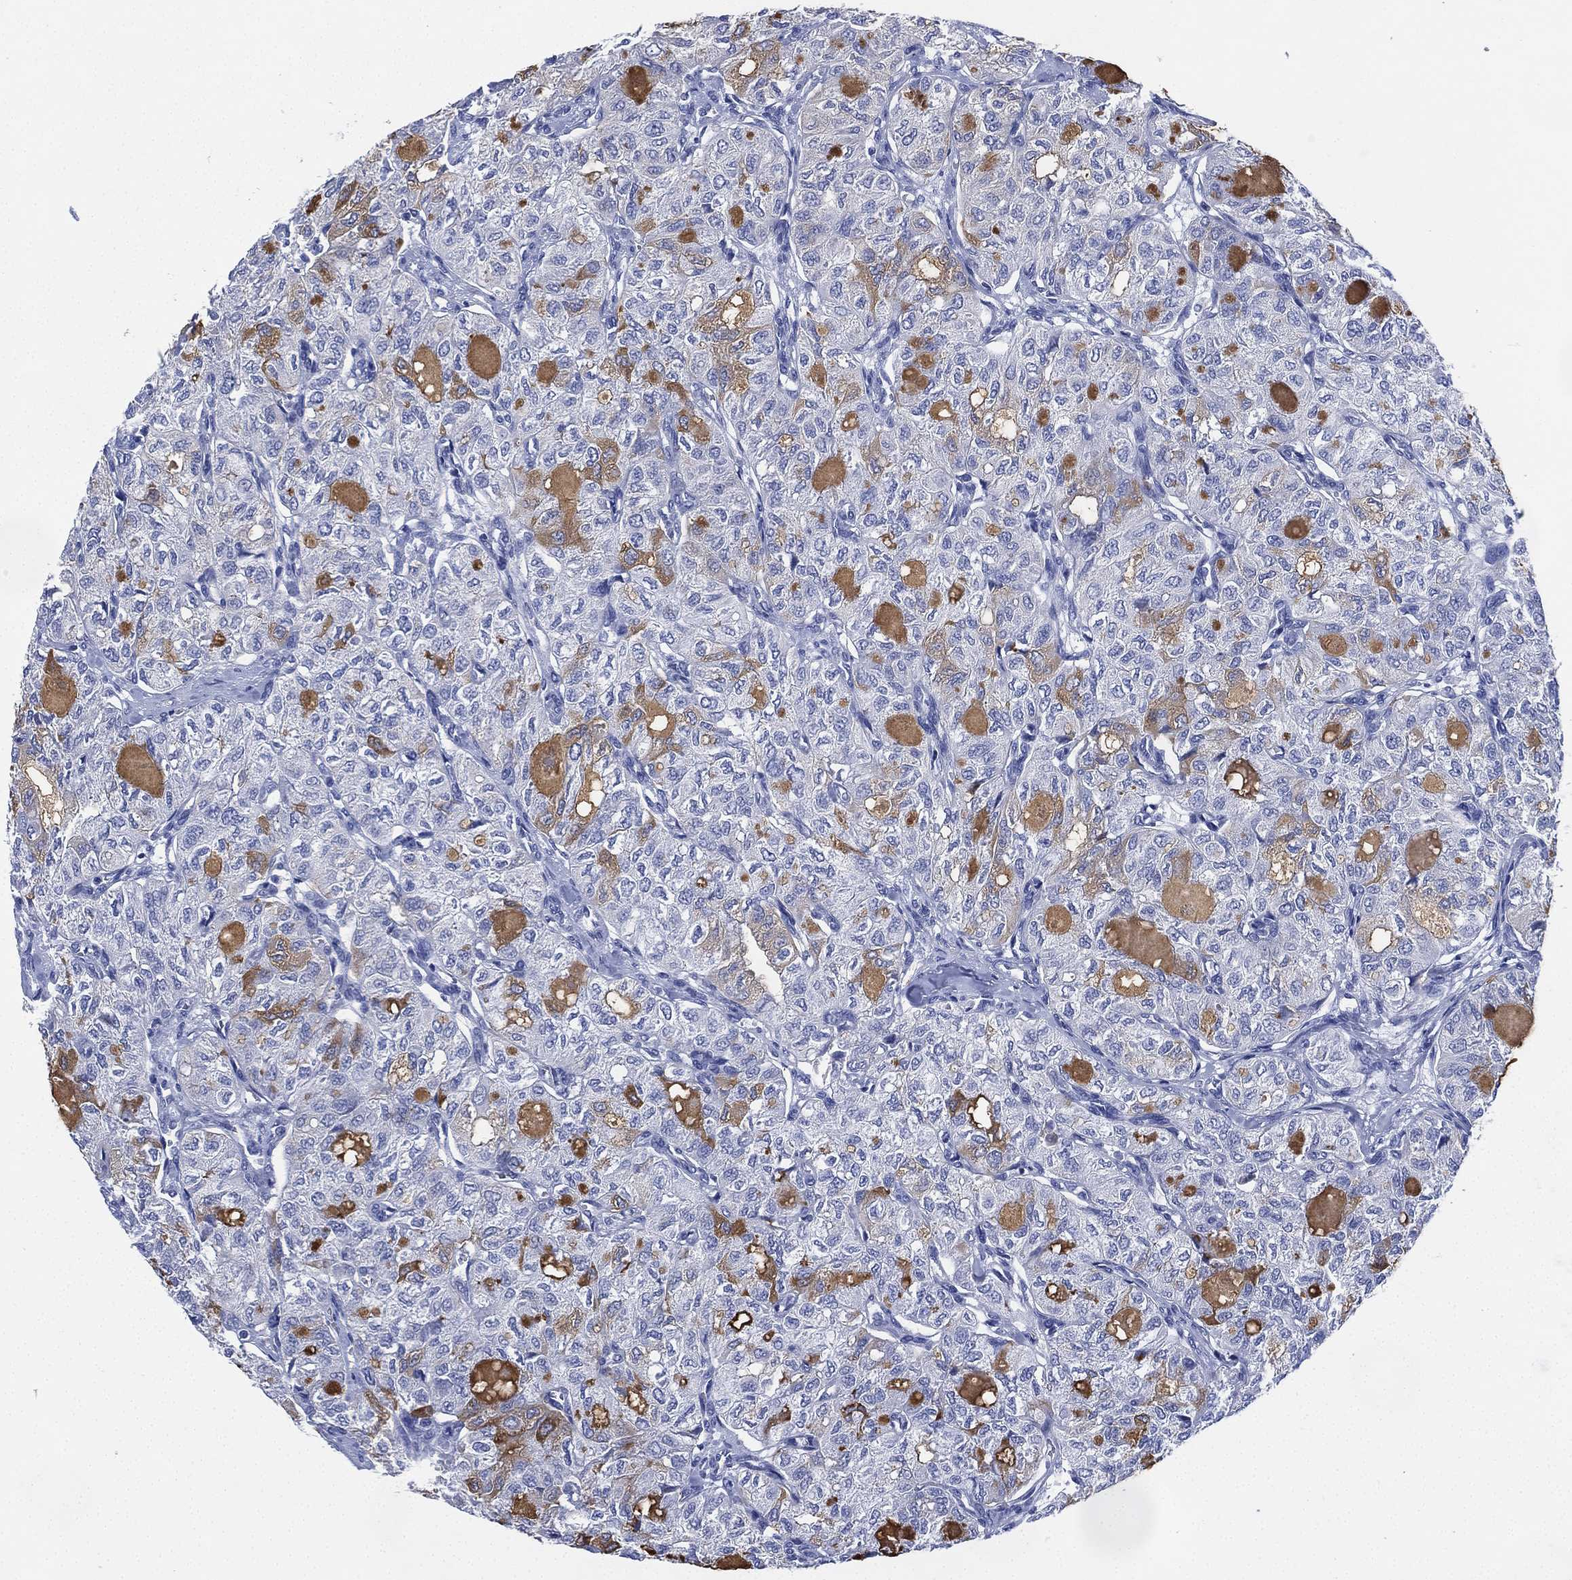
{"staining": {"intensity": "negative", "quantity": "none", "location": "none"}, "tissue": "thyroid cancer", "cell_type": "Tumor cells", "image_type": "cancer", "snomed": [{"axis": "morphology", "description": "Follicular adenoma carcinoma, NOS"}, {"axis": "topography", "description": "Thyroid gland"}], "caption": "Tumor cells show no significant protein expression in thyroid follicular adenoma carcinoma.", "gene": "CCDC70", "patient": {"sex": "male", "age": 75}}